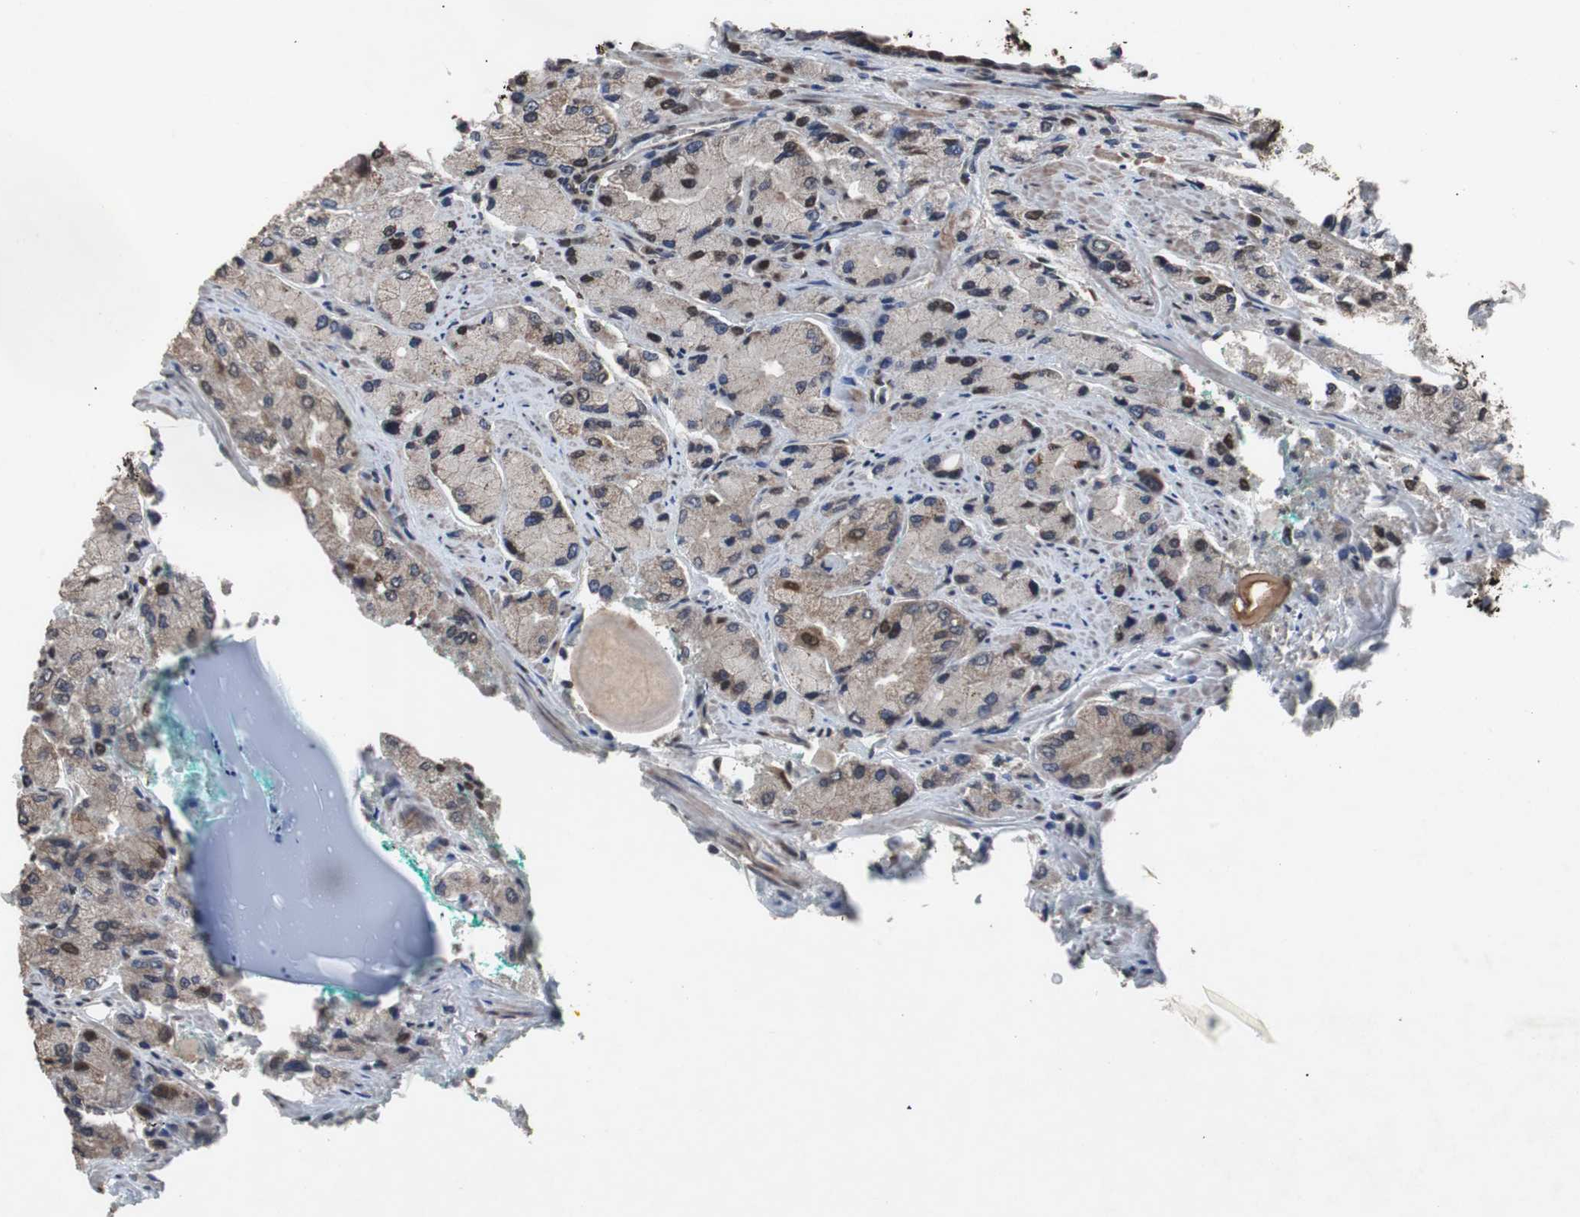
{"staining": {"intensity": "moderate", "quantity": "25%-75%", "location": "cytoplasmic/membranous,nuclear"}, "tissue": "prostate cancer", "cell_type": "Tumor cells", "image_type": "cancer", "snomed": [{"axis": "morphology", "description": "Adenocarcinoma, High grade"}, {"axis": "topography", "description": "Prostate"}], "caption": "Tumor cells display medium levels of moderate cytoplasmic/membranous and nuclear expression in about 25%-75% of cells in prostate high-grade adenocarcinoma.", "gene": "MED27", "patient": {"sex": "male", "age": 58}}